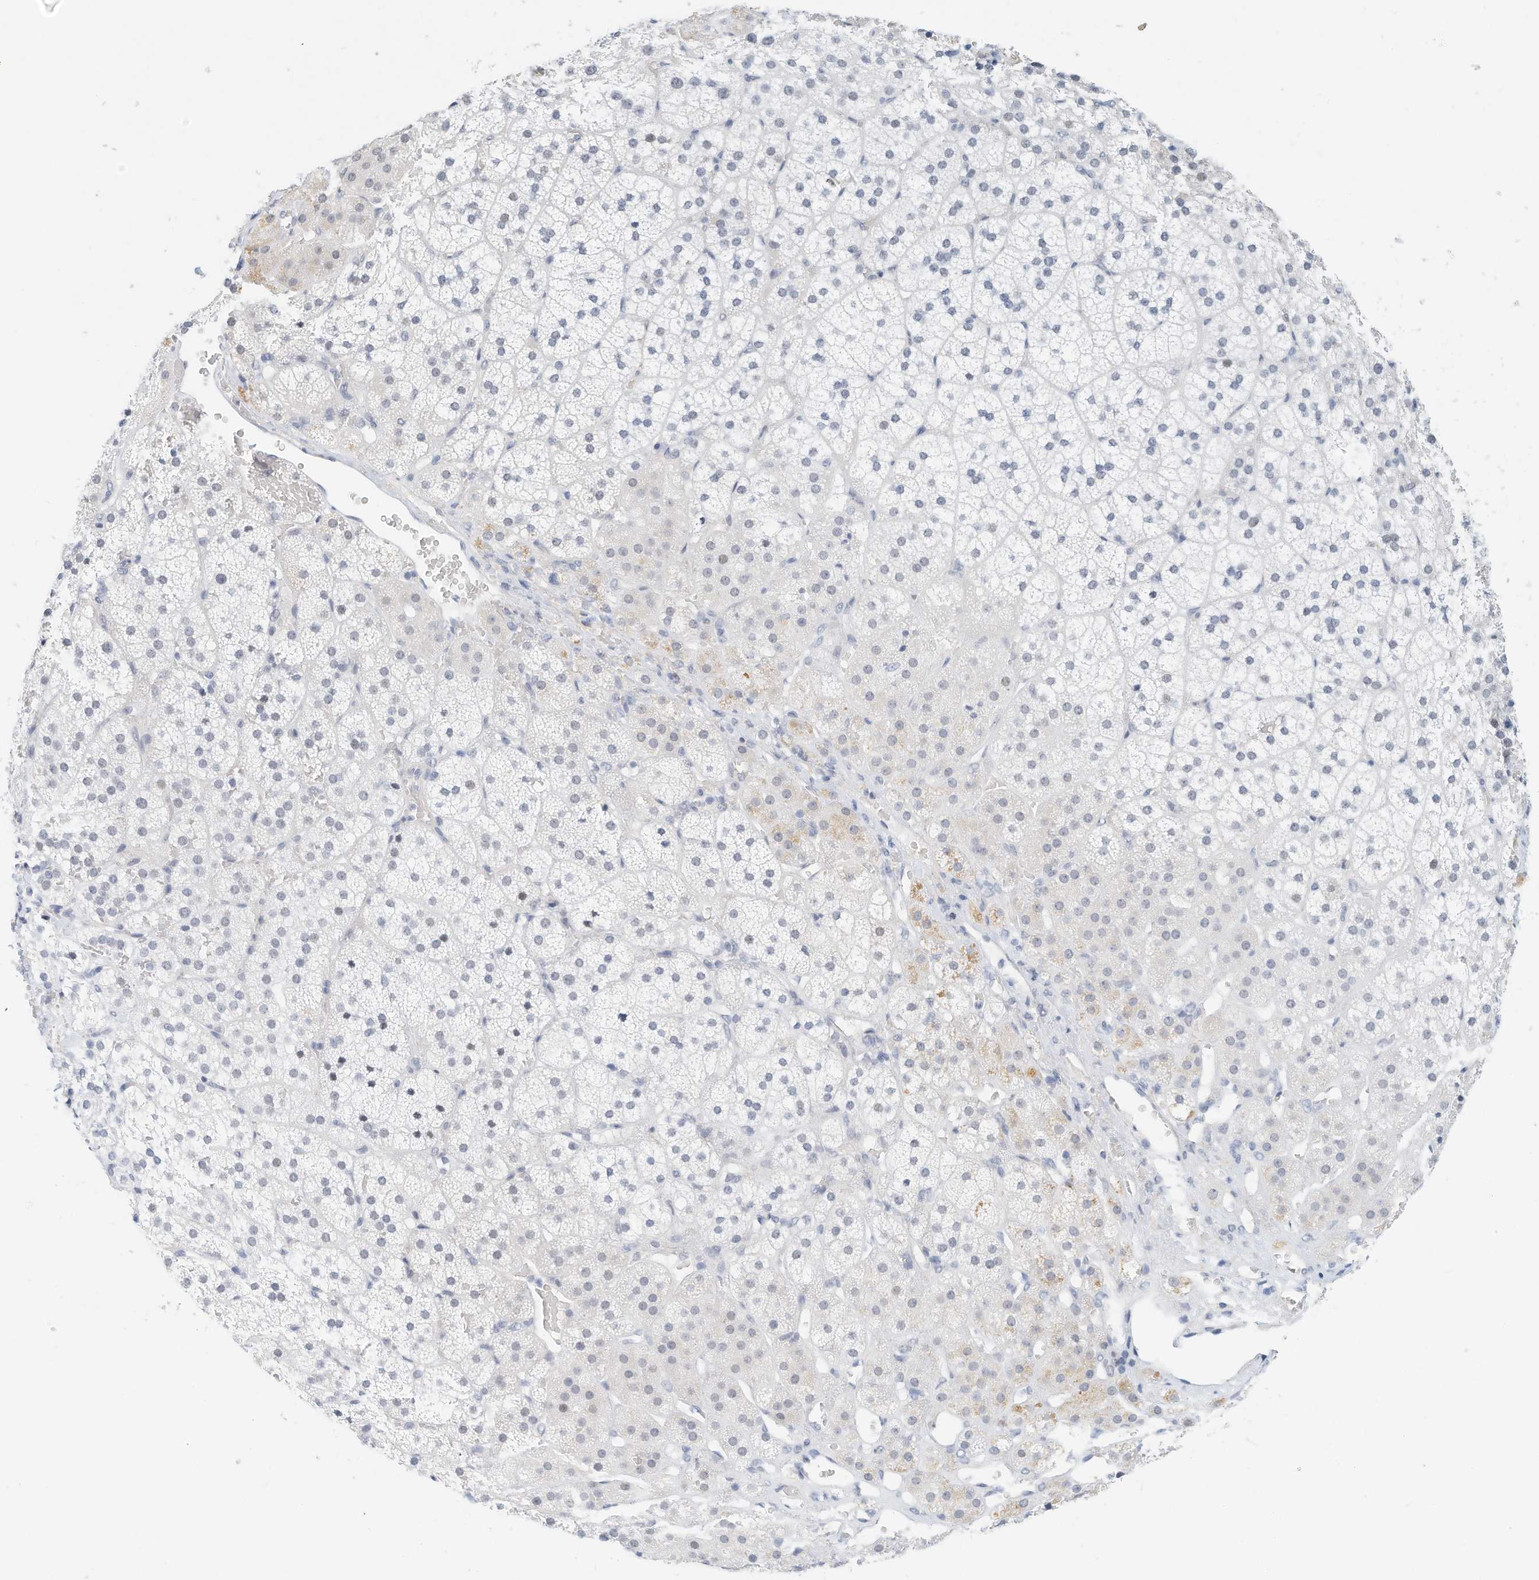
{"staining": {"intensity": "weak", "quantity": "<25%", "location": "cytoplasmic/membranous,nuclear"}, "tissue": "adrenal gland", "cell_type": "Glandular cells", "image_type": "normal", "snomed": [{"axis": "morphology", "description": "Normal tissue, NOS"}, {"axis": "topography", "description": "Adrenal gland"}], "caption": "An immunohistochemistry micrograph of benign adrenal gland is shown. There is no staining in glandular cells of adrenal gland. (DAB immunohistochemistry (IHC) with hematoxylin counter stain).", "gene": "ARHGAP28", "patient": {"sex": "female", "age": 44}}